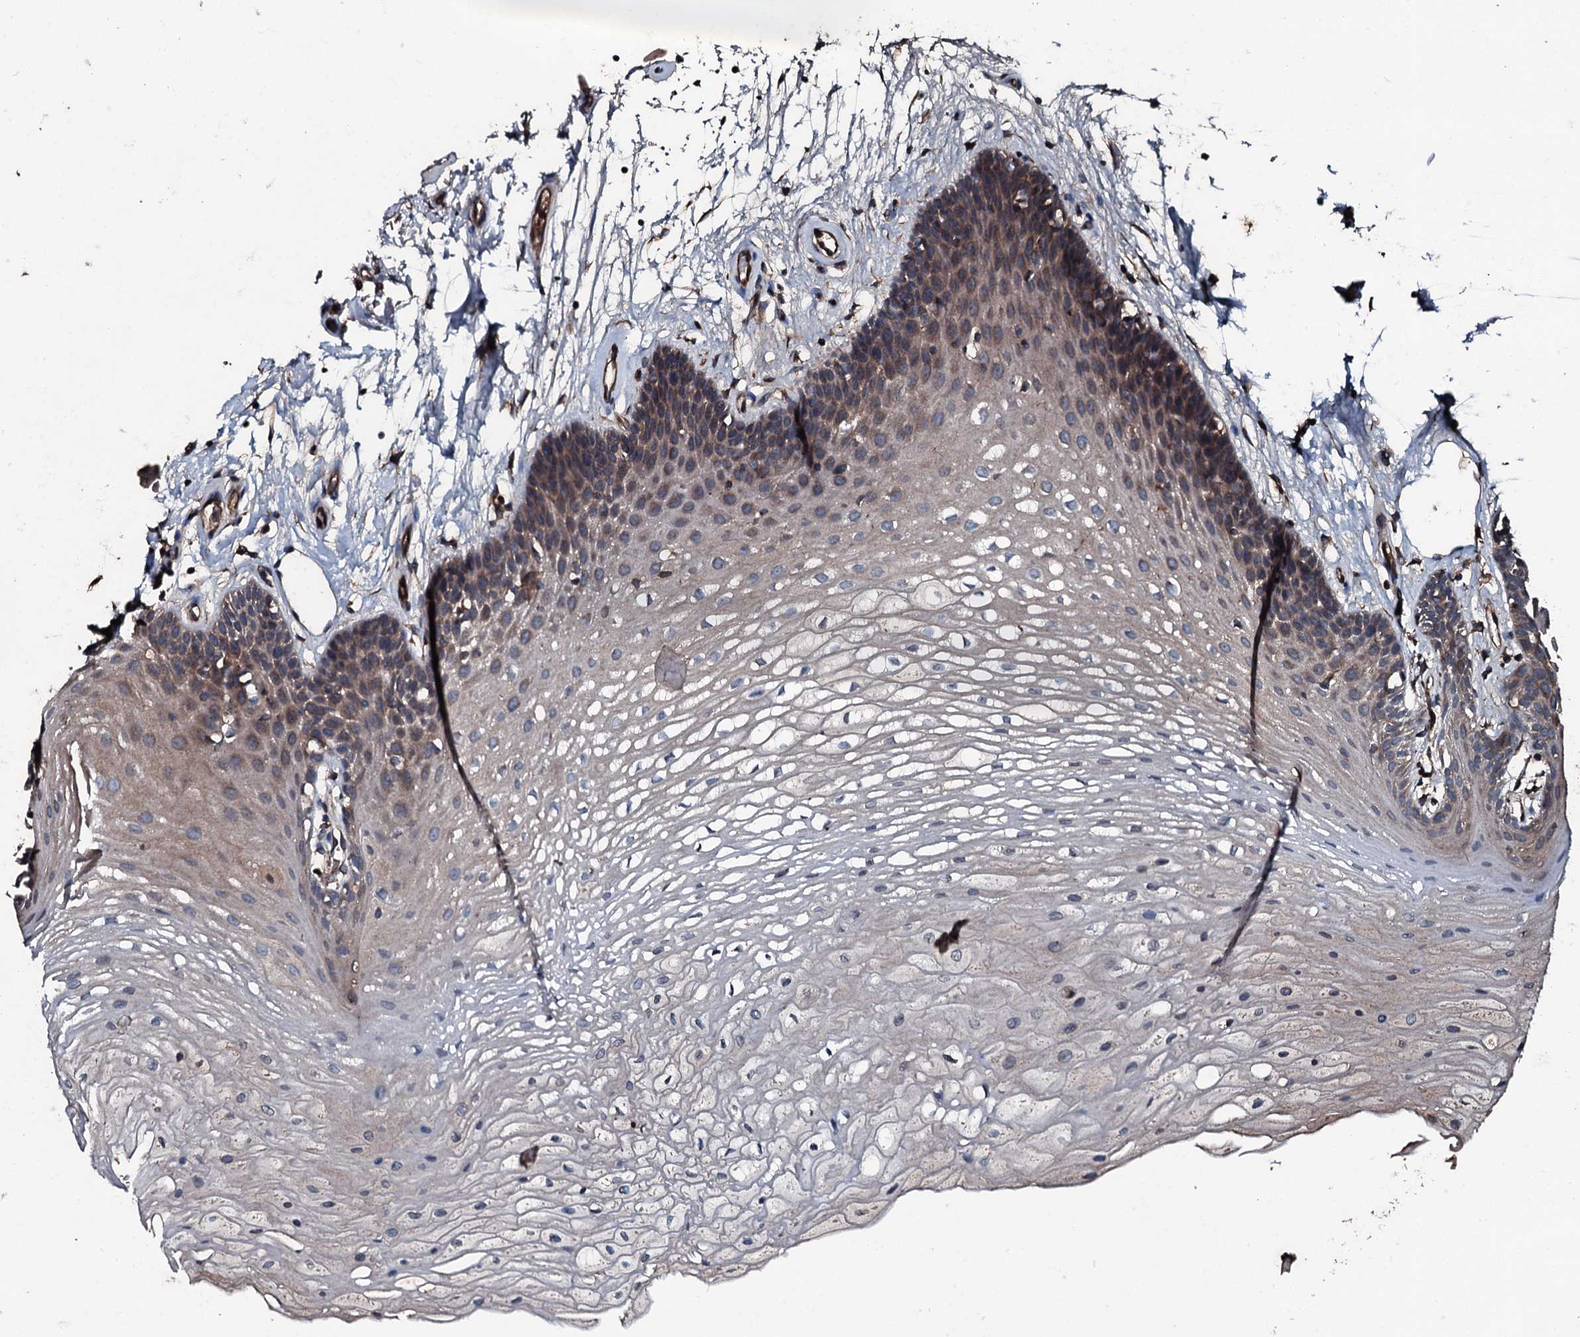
{"staining": {"intensity": "moderate", "quantity": "<25%", "location": "cytoplasmic/membranous"}, "tissue": "oral mucosa", "cell_type": "Squamous epithelial cells", "image_type": "normal", "snomed": [{"axis": "morphology", "description": "Normal tissue, NOS"}, {"axis": "topography", "description": "Oral tissue"}], "caption": "Oral mucosa stained with DAB (3,3'-diaminobenzidine) IHC demonstrates low levels of moderate cytoplasmic/membranous positivity in about <25% of squamous epithelial cells. The staining was performed using DAB (3,3'-diaminobenzidine), with brown indicating positive protein expression. Nuclei are stained blue with hematoxylin.", "gene": "AARS1", "patient": {"sex": "female", "age": 80}}